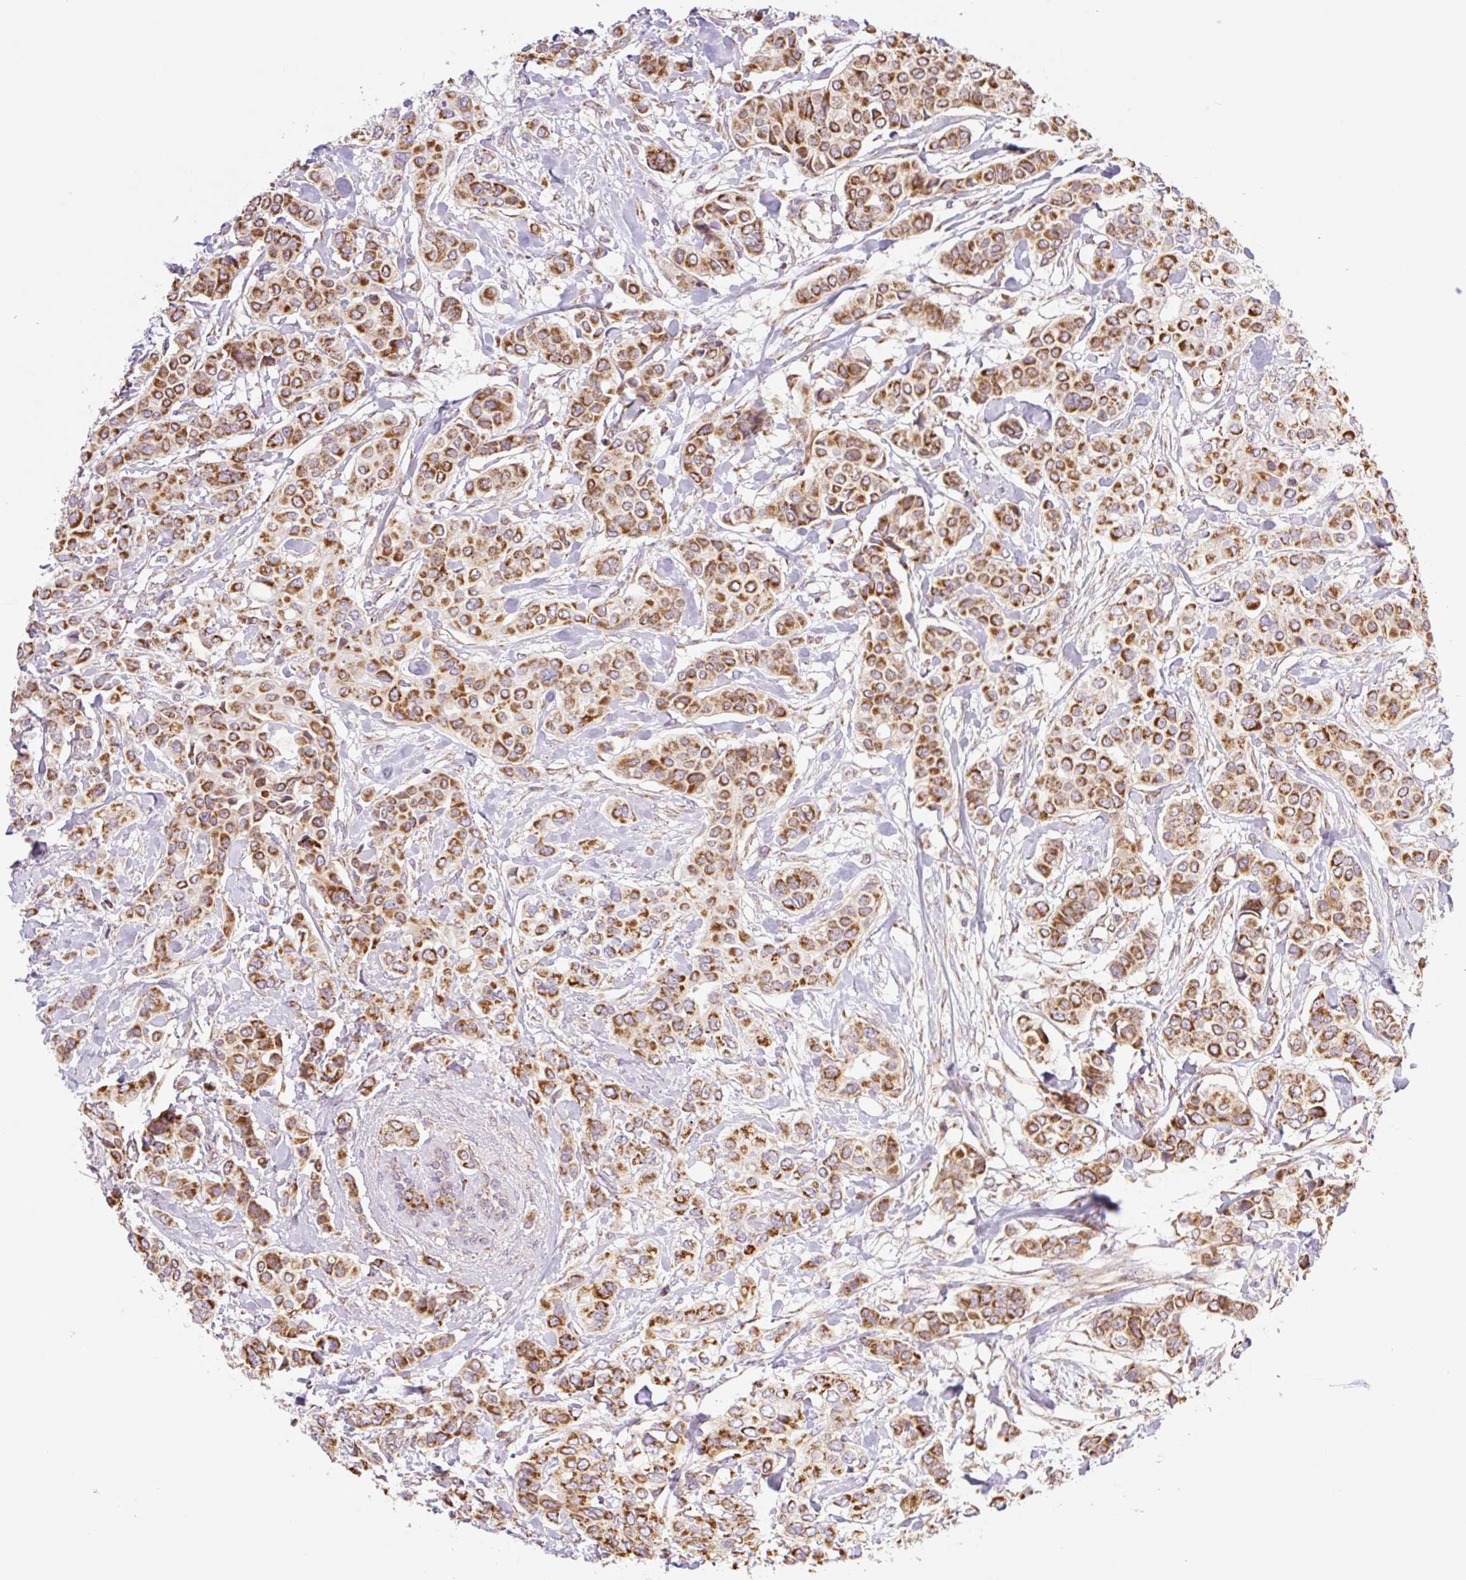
{"staining": {"intensity": "strong", "quantity": ">75%", "location": "cytoplasmic/membranous"}, "tissue": "breast cancer", "cell_type": "Tumor cells", "image_type": "cancer", "snomed": [{"axis": "morphology", "description": "Lobular carcinoma"}, {"axis": "topography", "description": "Breast"}], "caption": "Strong cytoplasmic/membranous protein staining is present in about >75% of tumor cells in lobular carcinoma (breast). (DAB IHC with brightfield microscopy, high magnification).", "gene": "GOSR2", "patient": {"sex": "female", "age": 51}}